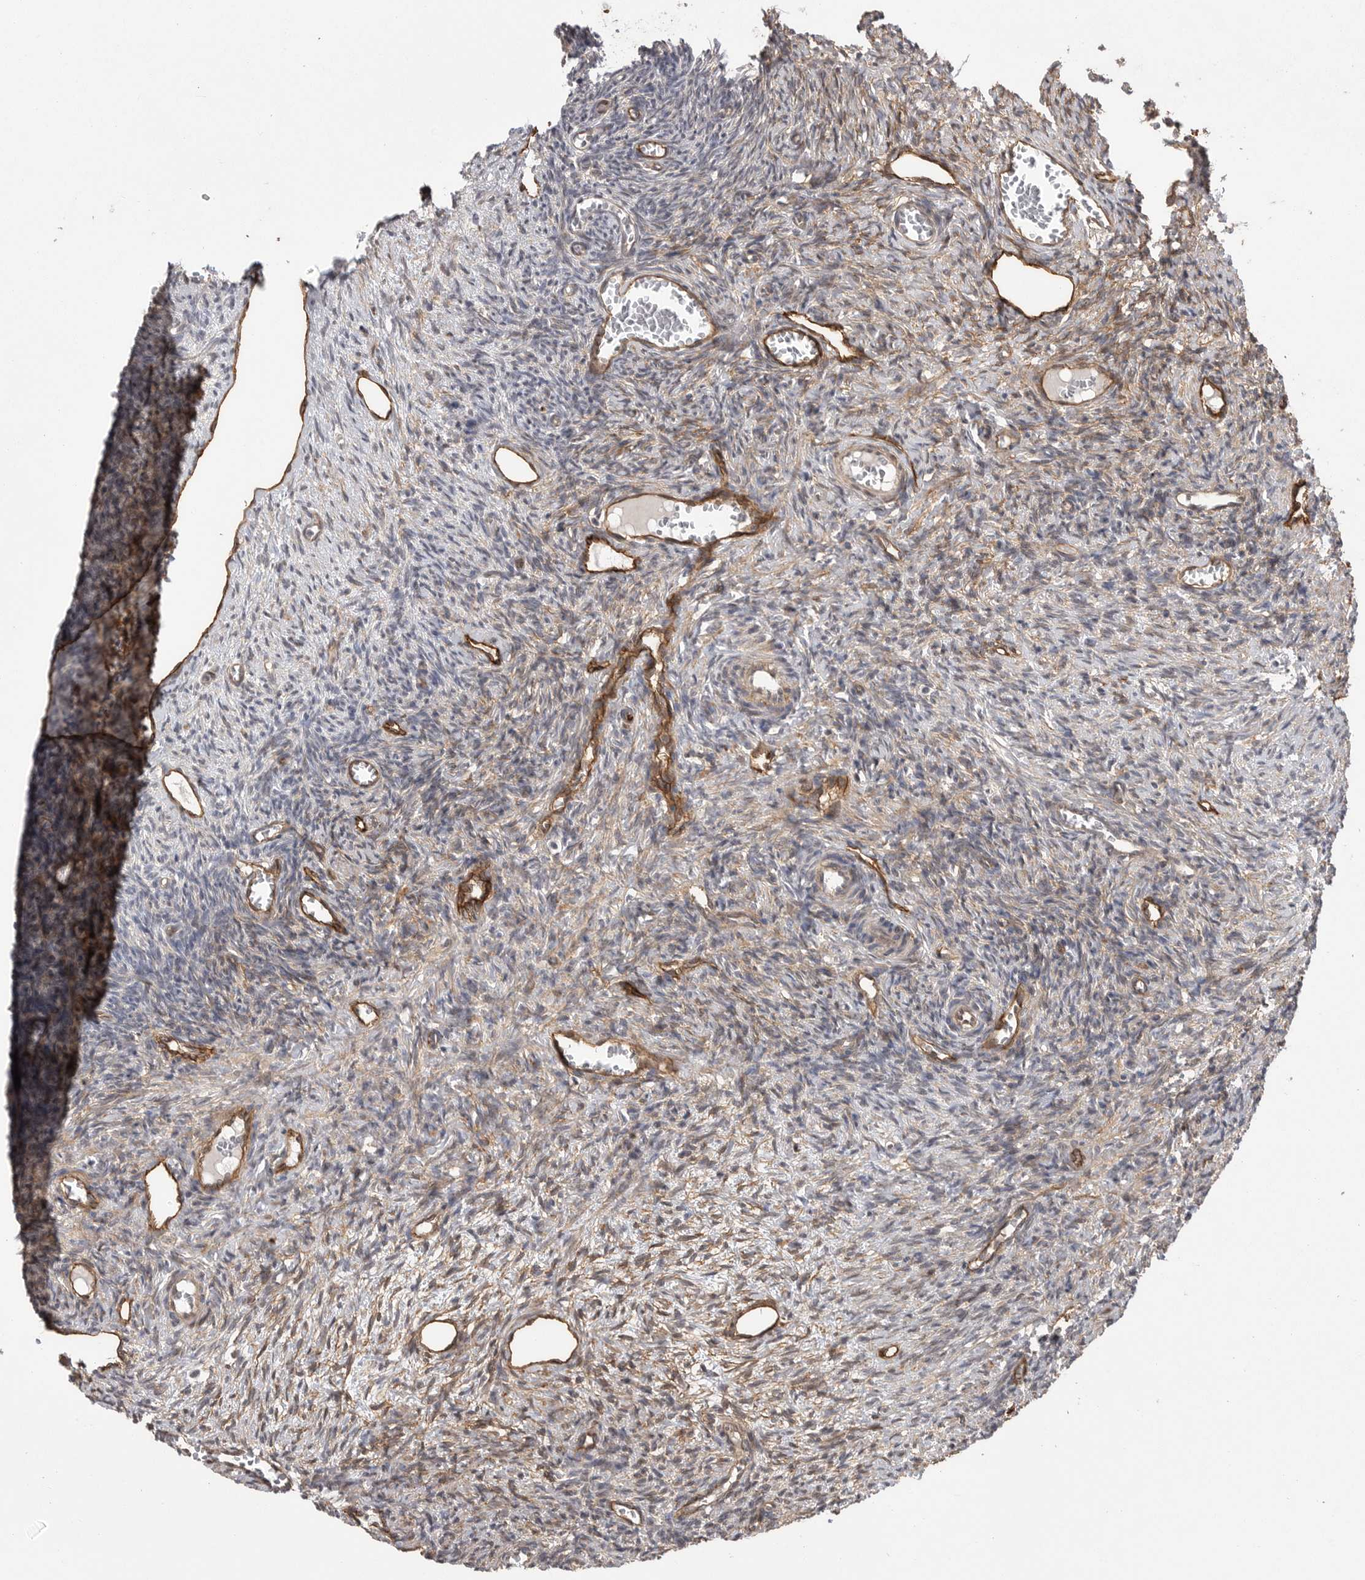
{"staining": {"intensity": "moderate", "quantity": "25%-75%", "location": "cytoplasmic/membranous"}, "tissue": "ovary", "cell_type": "Ovarian stroma cells", "image_type": "normal", "snomed": [{"axis": "morphology", "description": "Normal tissue, NOS"}, {"axis": "topography", "description": "Ovary"}], "caption": "This histopathology image demonstrates immunohistochemistry staining of normal ovary, with medium moderate cytoplasmic/membranous staining in about 25%-75% of ovarian stroma cells.", "gene": "NECTIN1", "patient": {"sex": "female", "age": 27}}